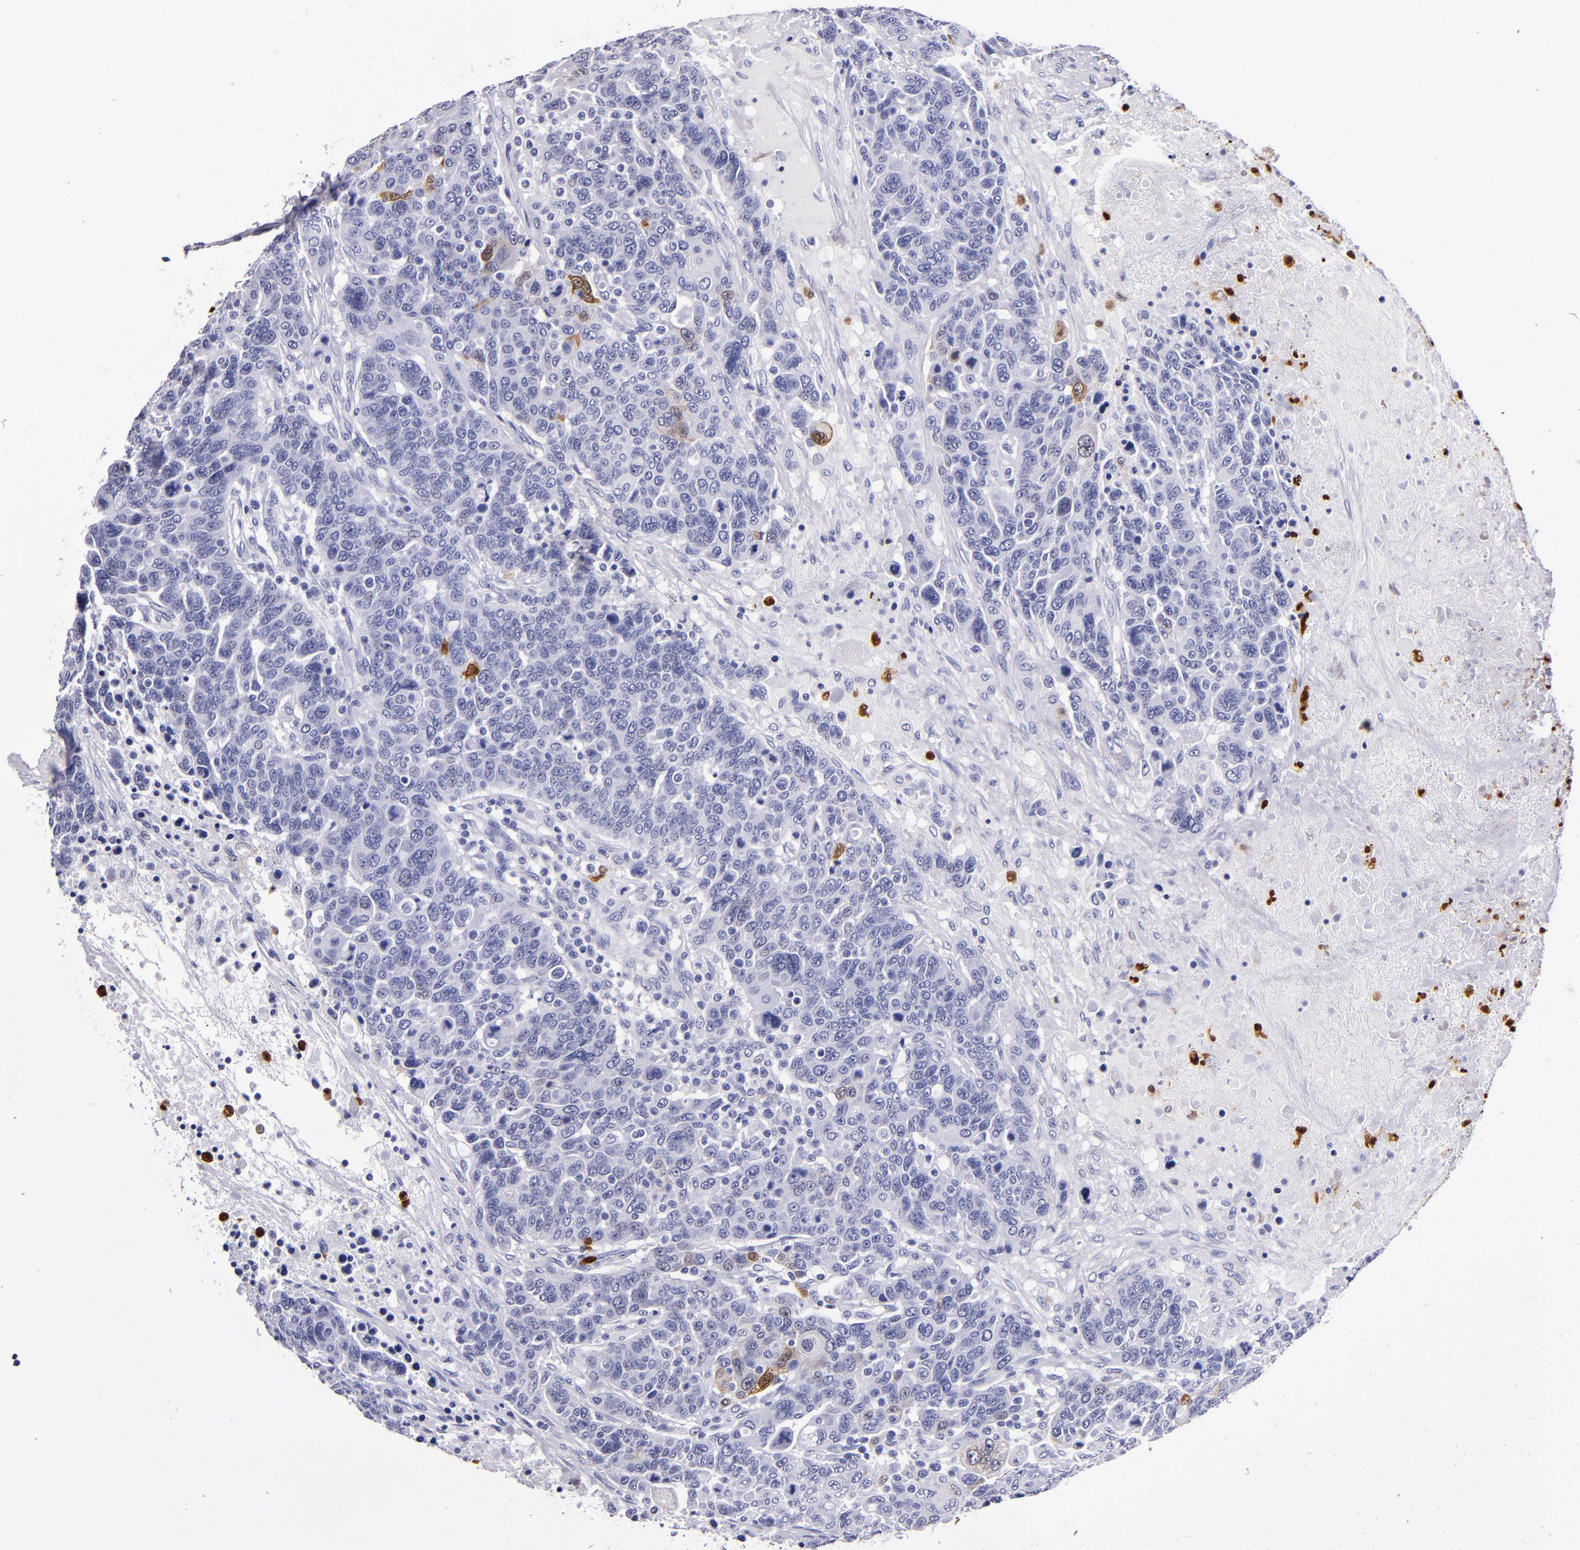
{"staining": {"intensity": "moderate", "quantity": "<25%", "location": "cytoplasmic/membranous,nuclear"}, "tissue": "breast cancer", "cell_type": "Tumor cells", "image_type": "cancer", "snomed": [{"axis": "morphology", "description": "Duct carcinoma"}, {"axis": "topography", "description": "Breast"}], "caption": "DAB immunohistochemical staining of human breast cancer (infiltrating ductal carcinoma) exhibits moderate cytoplasmic/membranous and nuclear protein staining in about <25% of tumor cells. (Stains: DAB (3,3'-diaminobenzidine) in brown, nuclei in blue, Microscopy: brightfield microscopy at high magnification).", "gene": "S100A8", "patient": {"sex": "female", "age": 37}}